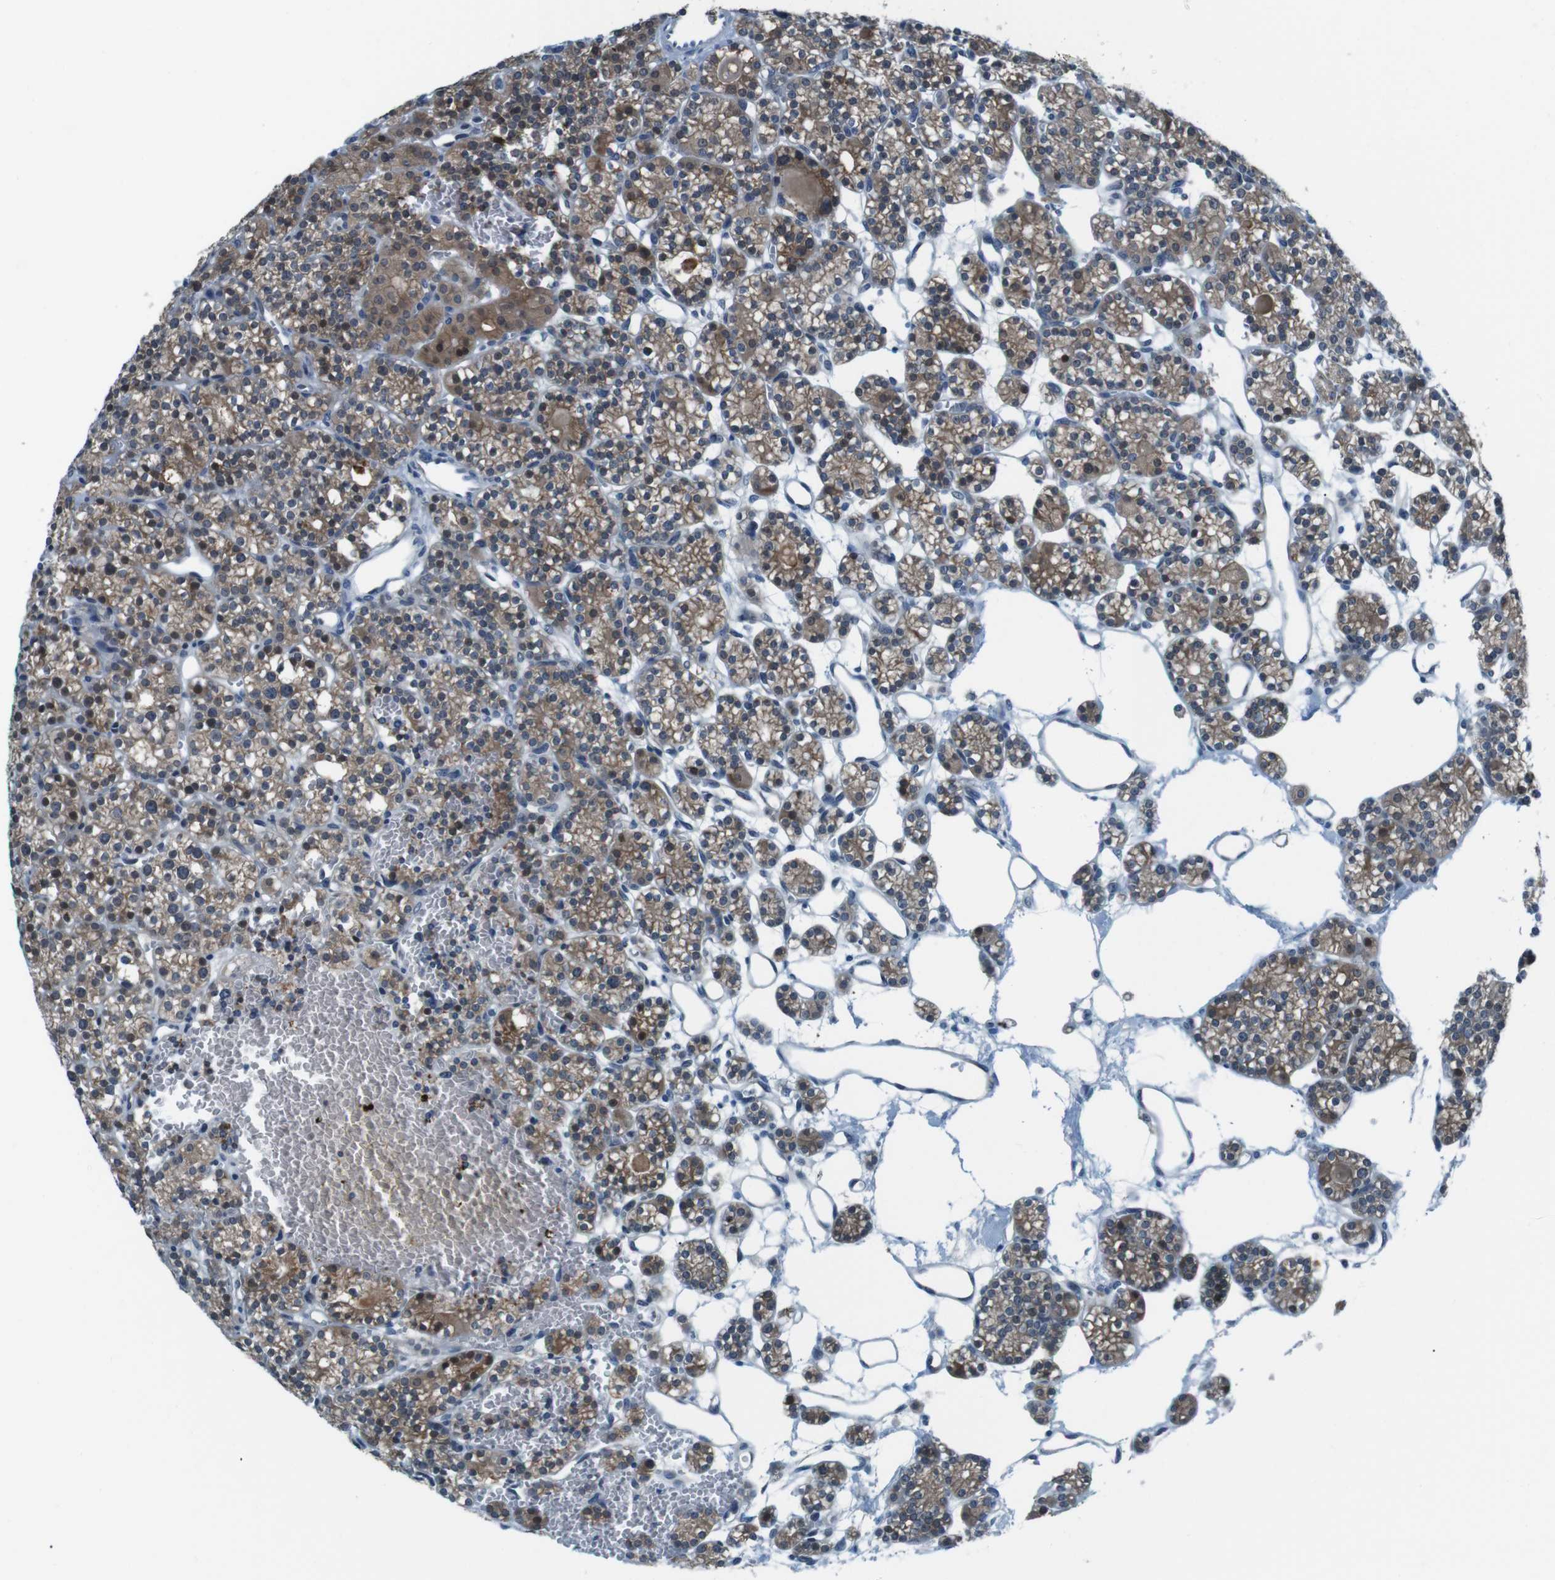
{"staining": {"intensity": "moderate", "quantity": ">75%", "location": "cytoplasmic/membranous"}, "tissue": "parathyroid gland", "cell_type": "Glandular cells", "image_type": "normal", "snomed": [{"axis": "morphology", "description": "Normal tissue, NOS"}, {"axis": "topography", "description": "Parathyroid gland"}], "caption": "Immunohistochemical staining of benign parathyroid gland demonstrates medium levels of moderate cytoplasmic/membranous positivity in about >75% of glandular cells.", "gene": "LRP5", "patient": {"sex": "female", "age": 64}}